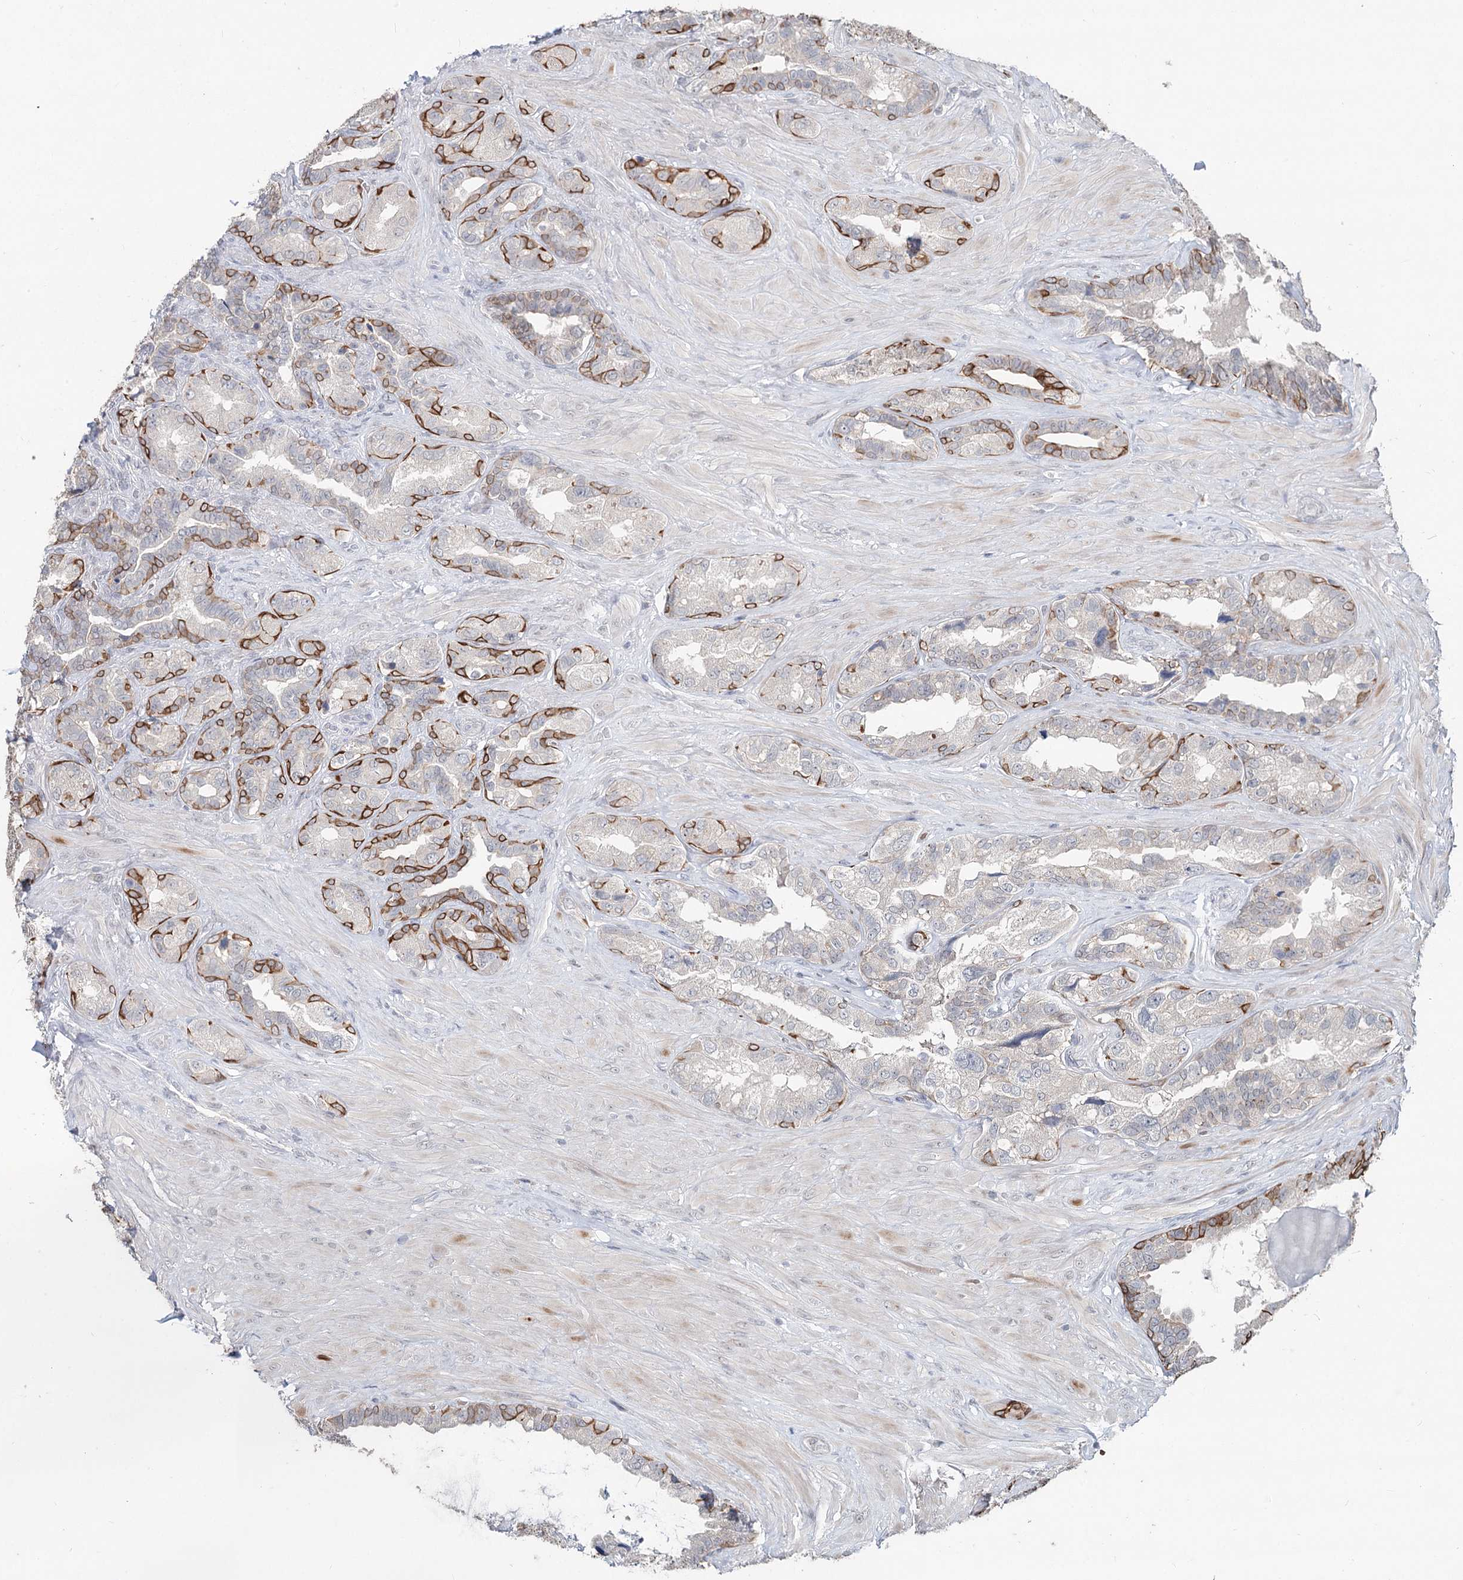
{"staining": {"intensity": "moderate", "quantity": "<25%", "location": "cytoplasmic/membranous"}, "tissue": "seminal vesicle", "cell_type": "Glandular cells", "image_type": "normal", "snomed": [{"axis": "morphology", "description": "Normal tissue, NOS"}, {"axis": "topography", "description": "Seminal veicle"}, {"axis": "topography", "description": "Peripheral nerve tissue"}], "caption": "Immunohistochemical staining of normal seminal vesicle reveals moderate cytoplasmic/membranous protein expression in about <25% of glandular cells.", "gene": "FBXO7", "patient": {"sex": "male", "age": 67}}